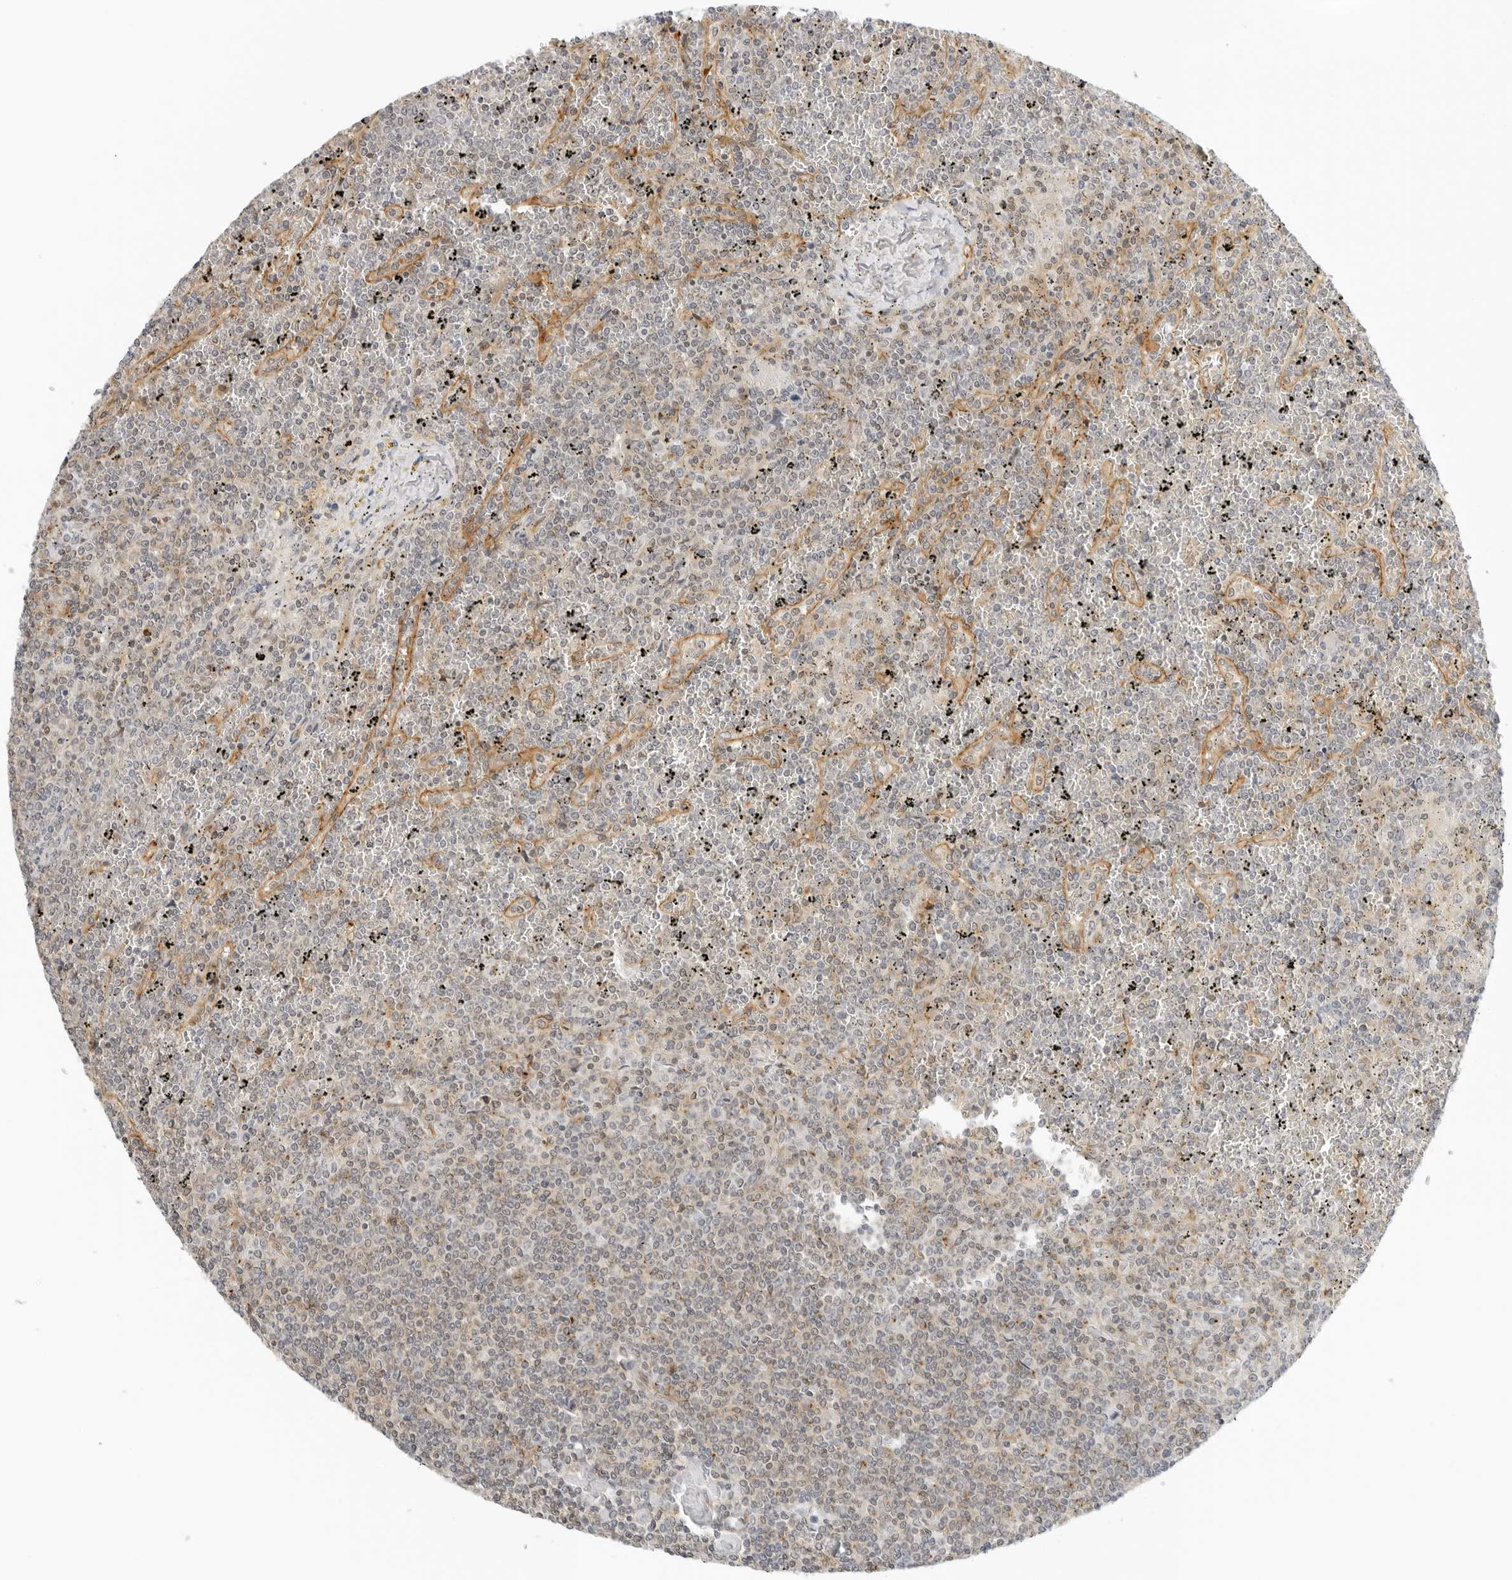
{"staining": {"intensity": "negative", "quantity": "none", "location": "none"}, "tissue": "lymphoma", "cell_type": "Tumor cells", "image_type": "cancer", "snomed": [{"axis": "morphology", "description": "Malignant lymphoma, non-Hodgkin's type, Low grade"}, {"axis": "topography", "description": "Spleen"}], "caption": "Tumor cells are negative for brown protein staining in lymphoma. (Immunohistochemistry, brightfield microscopy, high magnification).", "gene": "OSCP1", "patient": {"sex": "female", "age": 19}}